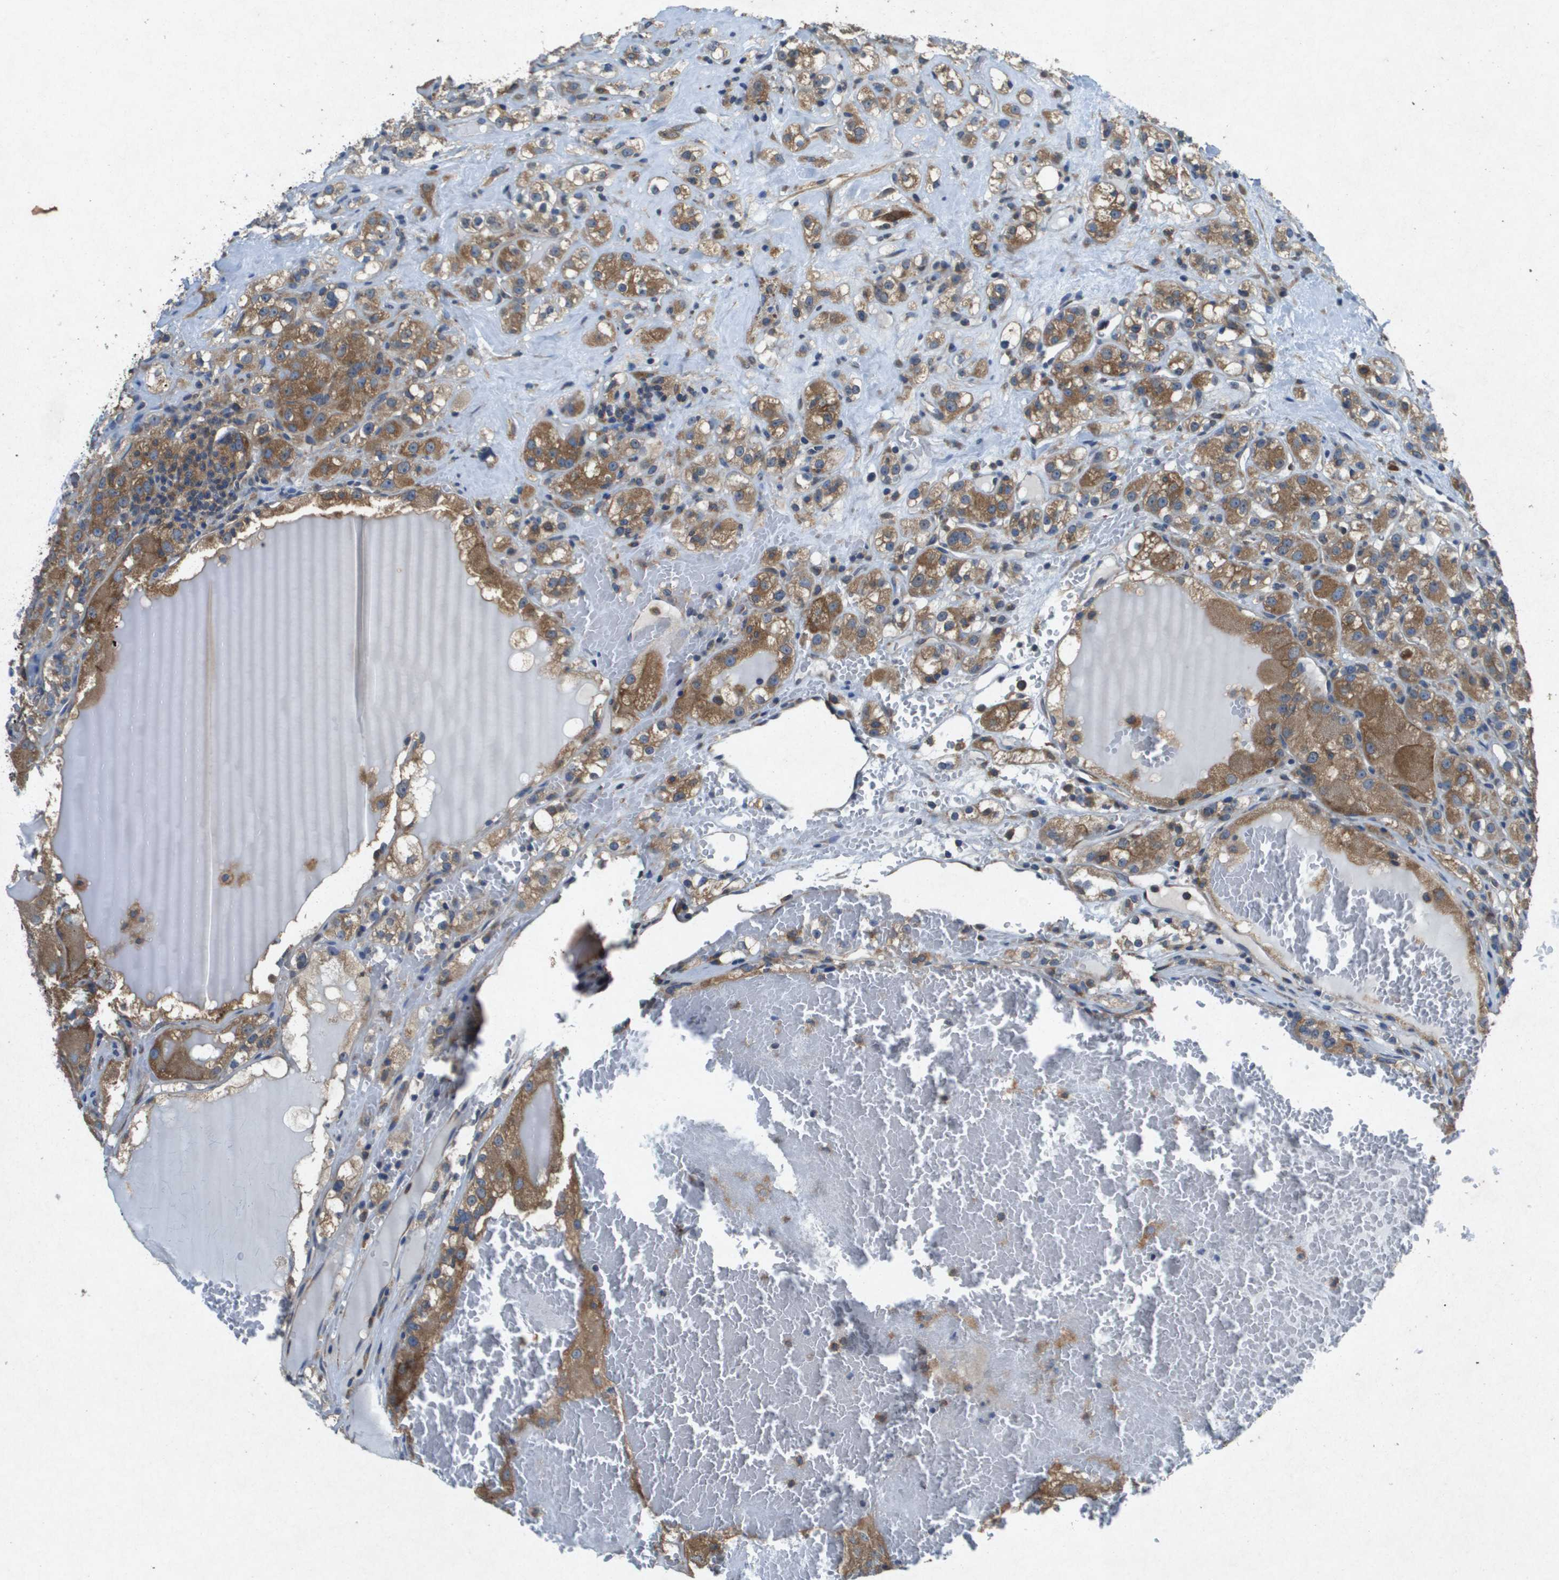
{"staining": {"intensity": "moderate", "quantity": ">75%", "location": "cytoplasmic/membranous"}, "tissue": "renal cancer", "cell_type": "Tumor cells", "image_type": "cancer", "snomed": [{"axis": "morphology", "description": "Normal tissue, NOS"}, {"axis": "morphology", "description": "Adenocarcinoma, NOS"}, {"axis": "topography", "description": "Kidney"}], "caption": "Renal cancer (adenocarcinoma) stained for a protein reveals moderate cytoplasmic/membranous positivity in tumor cells.", "gene": "PTPRT", "patient": {"sex": "male", "age": 61}}